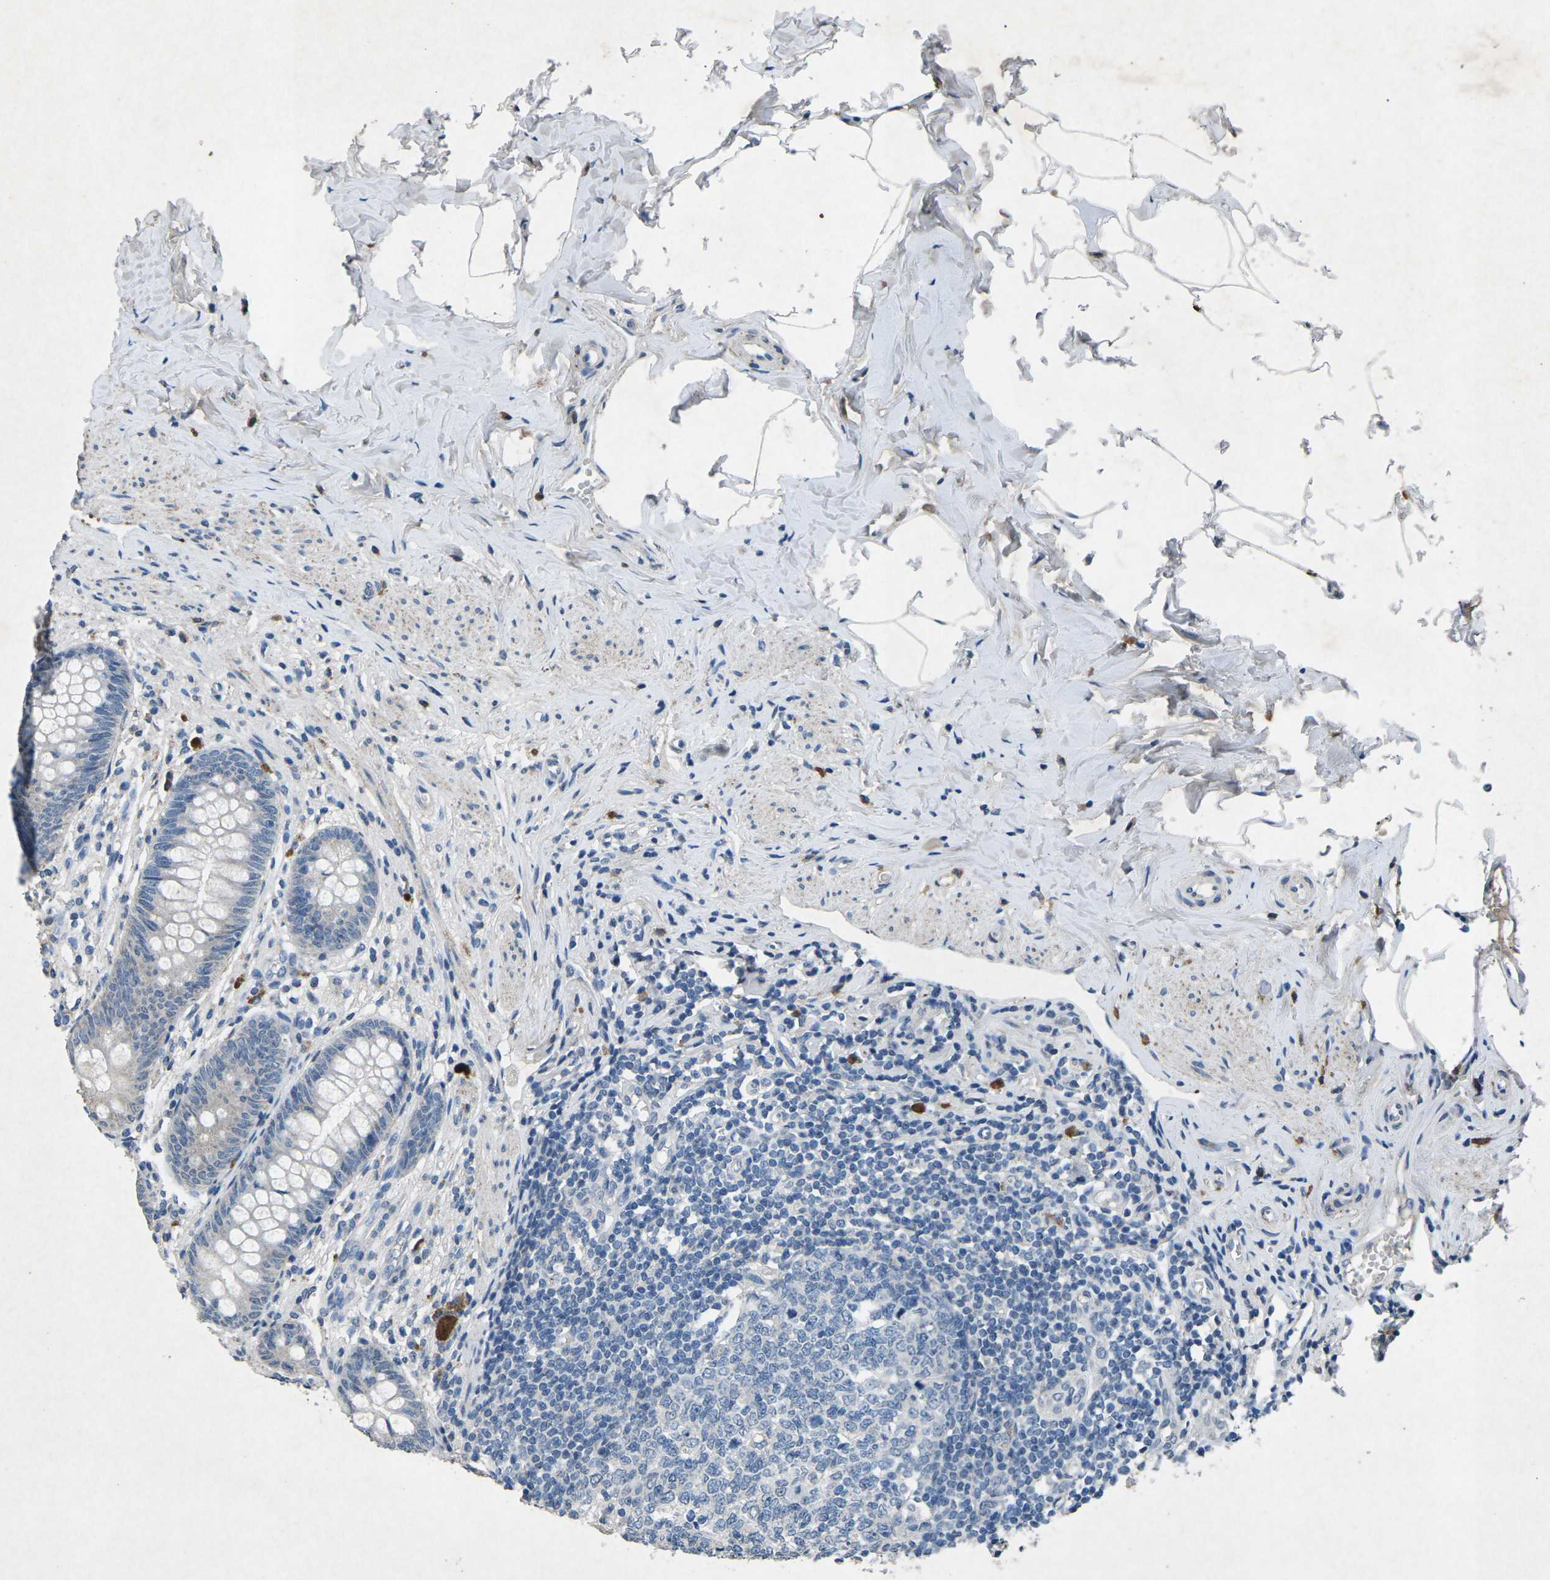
{"staining": {"intensity": "negative", "quantity": "none", "location": "none"}, "tissue": "appendix", "cell_type": "Glandular cells", "image_type": "normal", "snomed": [{"axis": "morphology", "description": "Normal tissue, NOS"}, {"axis": "topography", "description": "Appendix"}], "caption": "IHC of normal appendix displays no staining in glandular cells. (DAB immunohistochemistry (IHC), high magnification).", "gene": "PLG", "patient": {"sex": "male", "age": 56}}